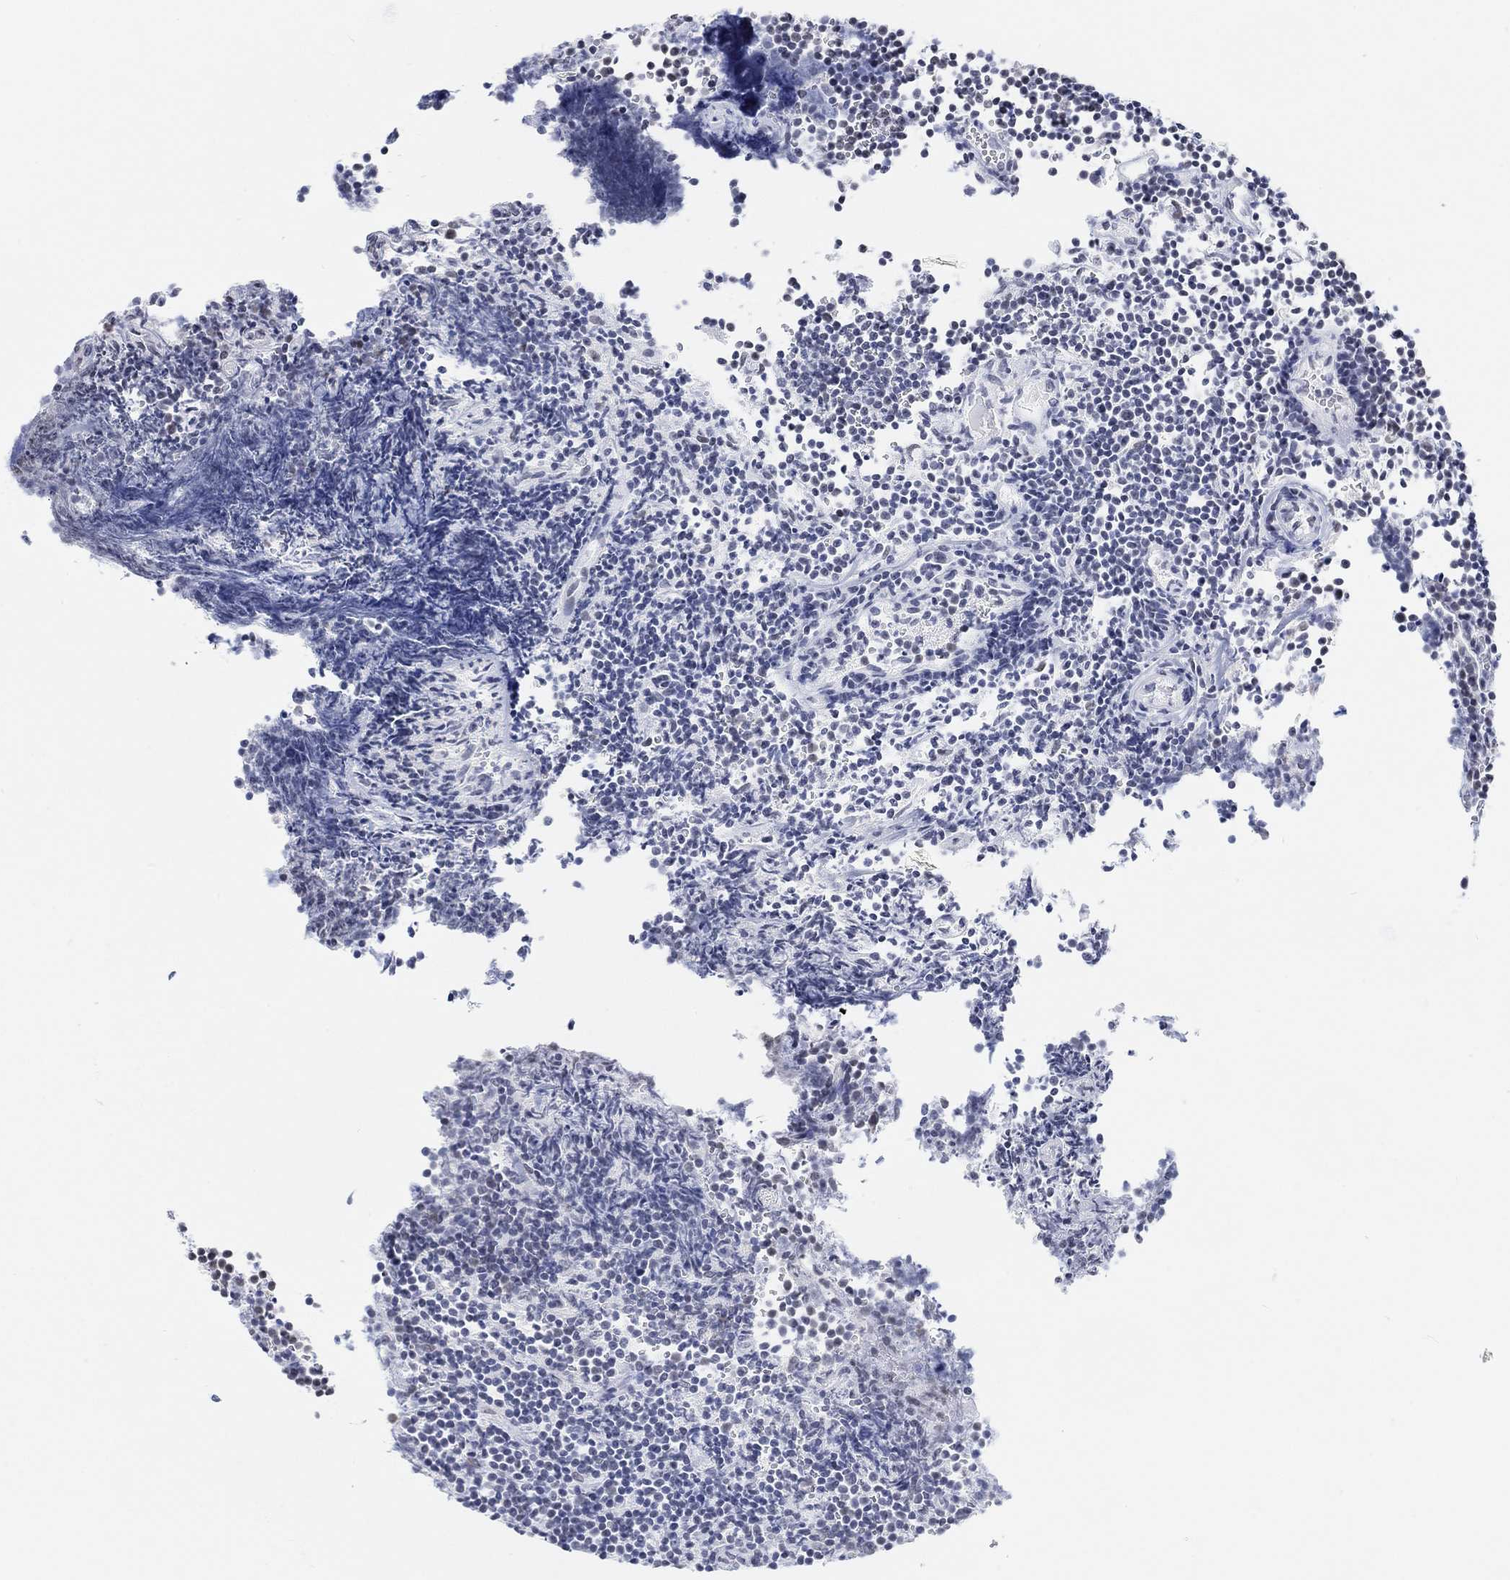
{"staining": {"intensity": "negative", "quantity": "none", "location": "none"}, "tissue": "lymphoma", "cell_type": "Tumor cells", "image_type": "cancer", "snomed": [{"axis": "morphology", "description": "Malignant lymphoma, non-Hodgkin's type, Low grade"}, {"axis": "topography", "description": "Brain"}], "caption": "DAB (3,3'-diaminobenzidine) immunohistochemical staining of low-grade malignant lymphoma, non-Hodgkin's type shows no significant staining in tumor cells.", "gene": "PURG", "patient": {"sex": "female", "age": 66}}